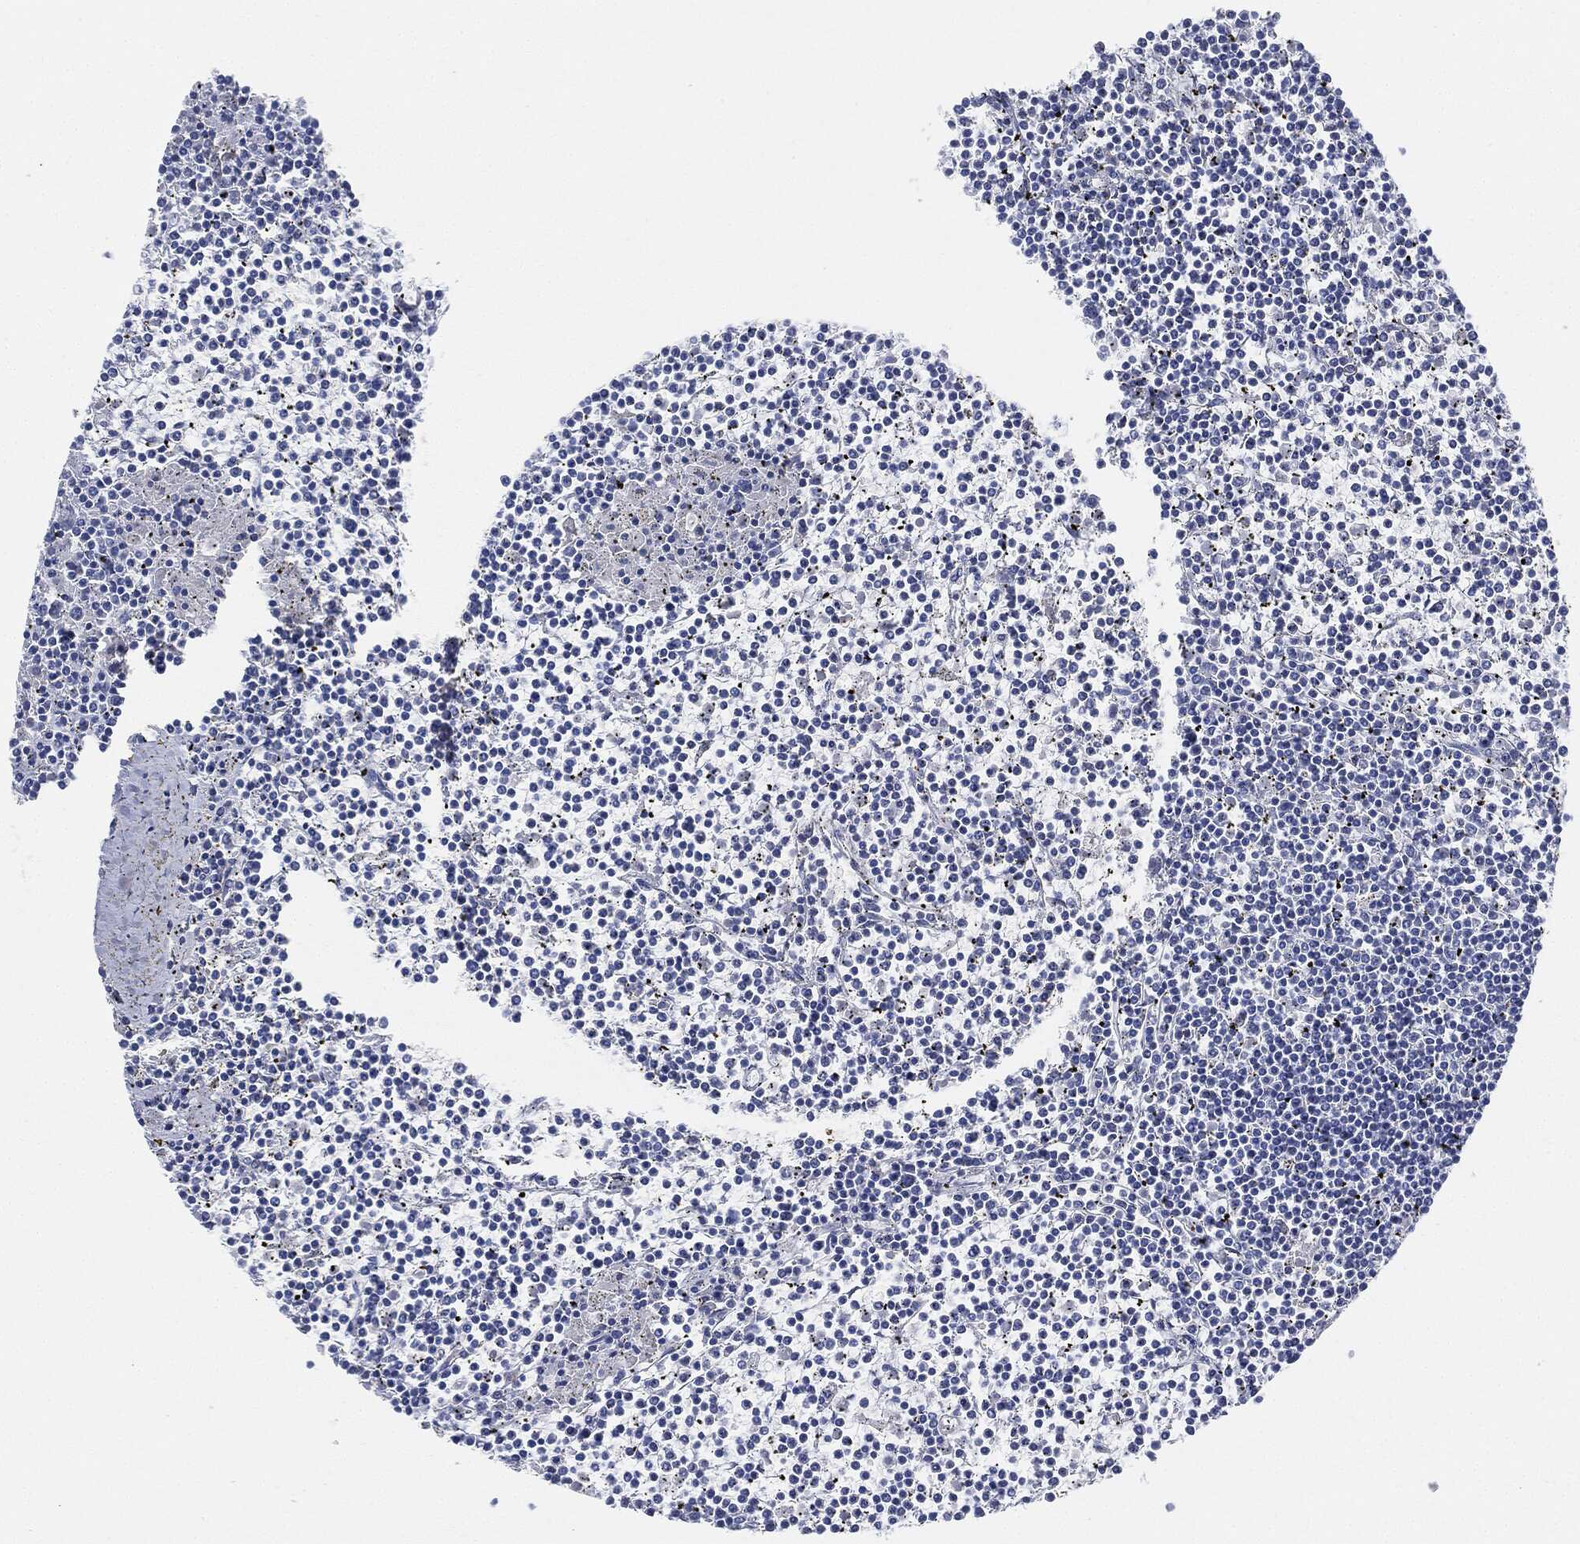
{"staining": {"intensity": "negative", "quantity": "none", "location": "none"}, "tissue": "lymphoma", "cell_type": "Tumor cells", "image_type": "cancer", "snomed": [{"axis": "morphology", "description": "Malignant lymphoma, non-Hodgkin's type, Low grade"}, {"axis": "topography", "description": "Spleen"}], "caption": "Tumor cells are negative for protein expression in human lymphoma.", "gene": "TAGLN", "patient": {"sex": "female", "age": 19}}